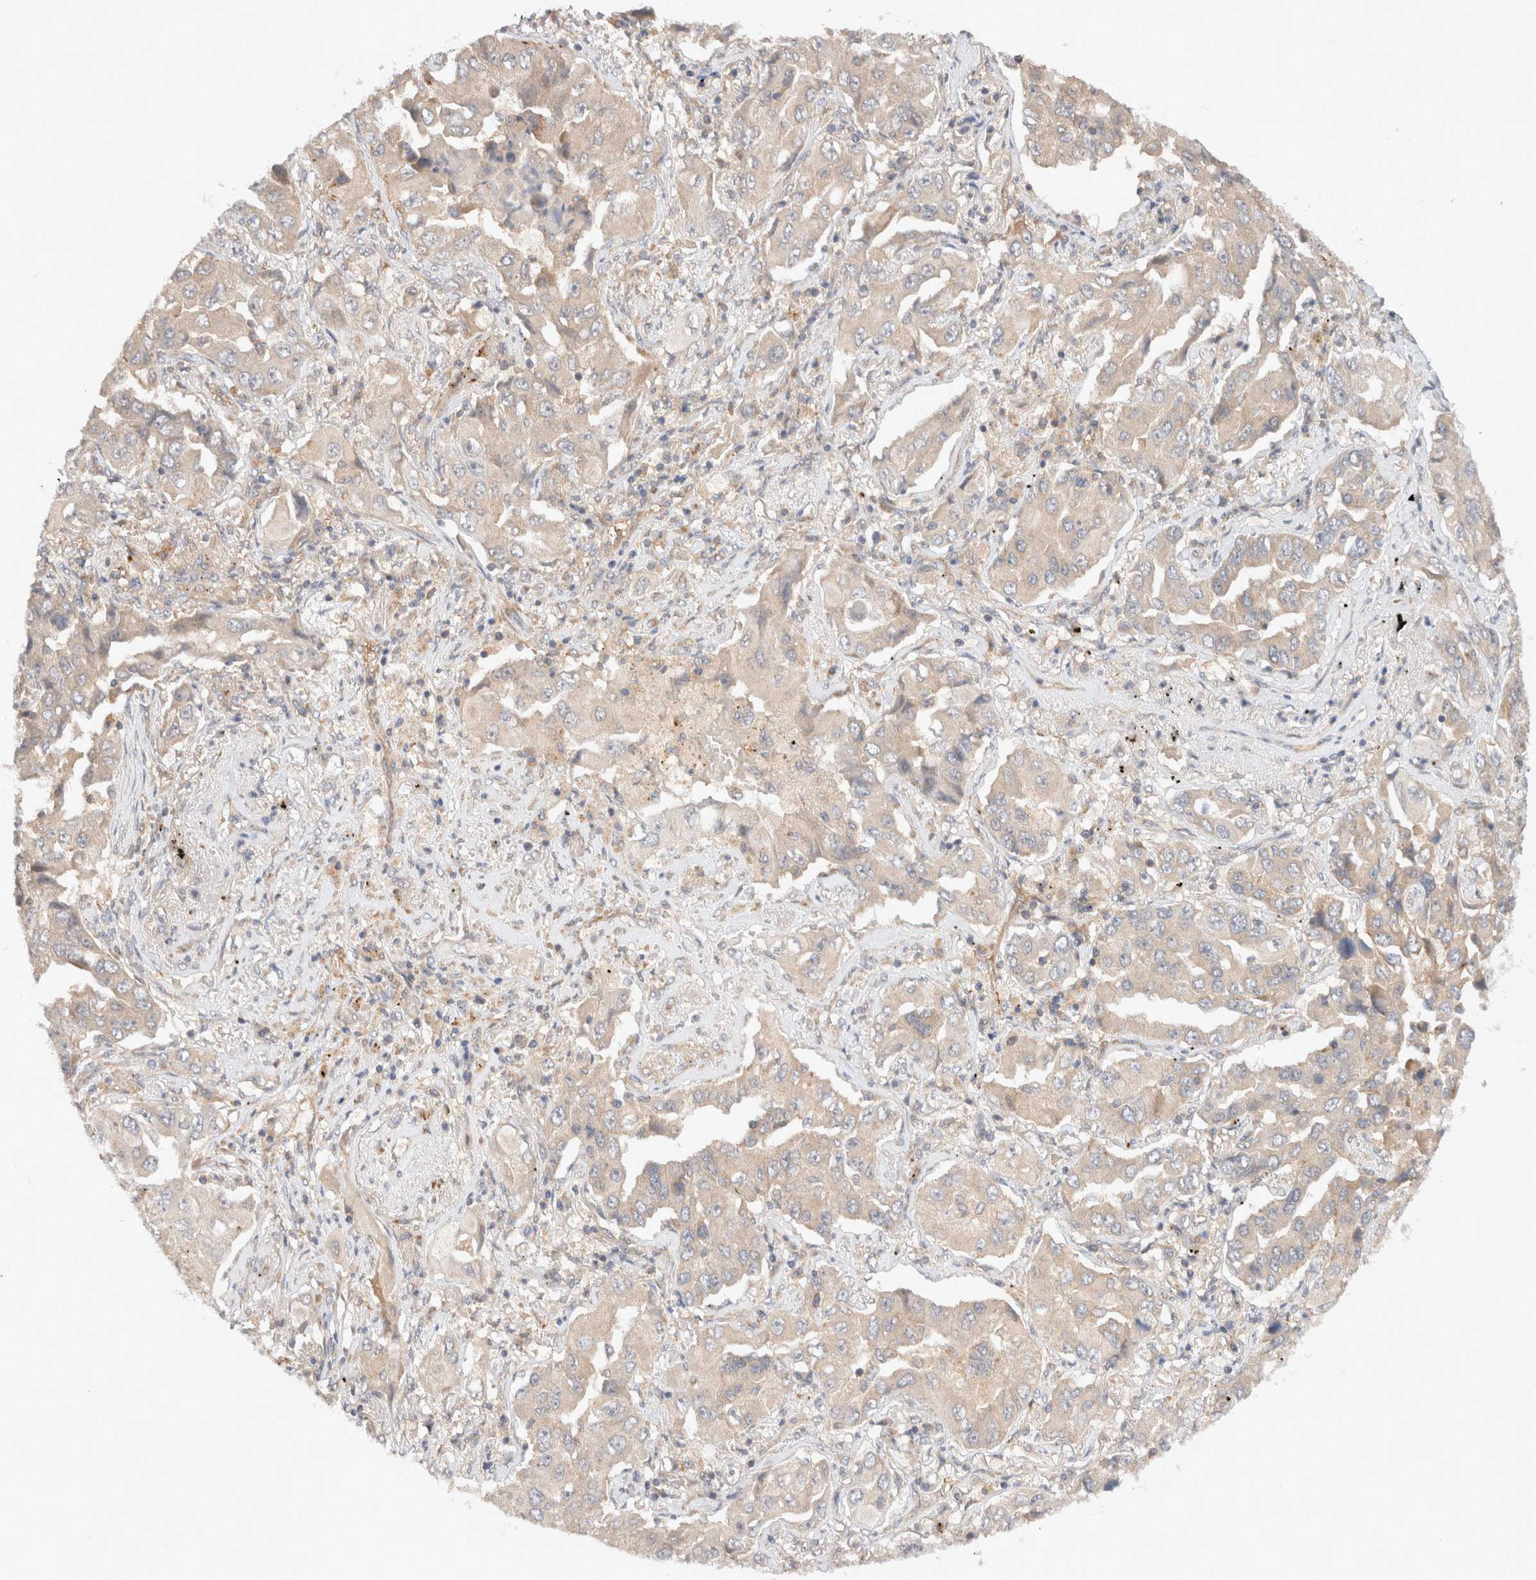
{"staining": {"intensity": "weak", "quantity": ">75%", "location": "cytoplasmic/membranous"}, "tissue": "lung cancer", "cell_type": "Tumor cells", "image_type": "cancer", "snomed": [{"axis": "morphology", "description": "Adenocarcinoma, NOS"}, {"axis": "topography", "description": "Lung"}], "caption": "Tumor cells show low levels of weak cytoplasmic/membranous staining in about >75% of cells in human lung cancer (adenocarcinoma).", "gene": "KLHL20", "patient": {"sex": "female", "age": 65}}